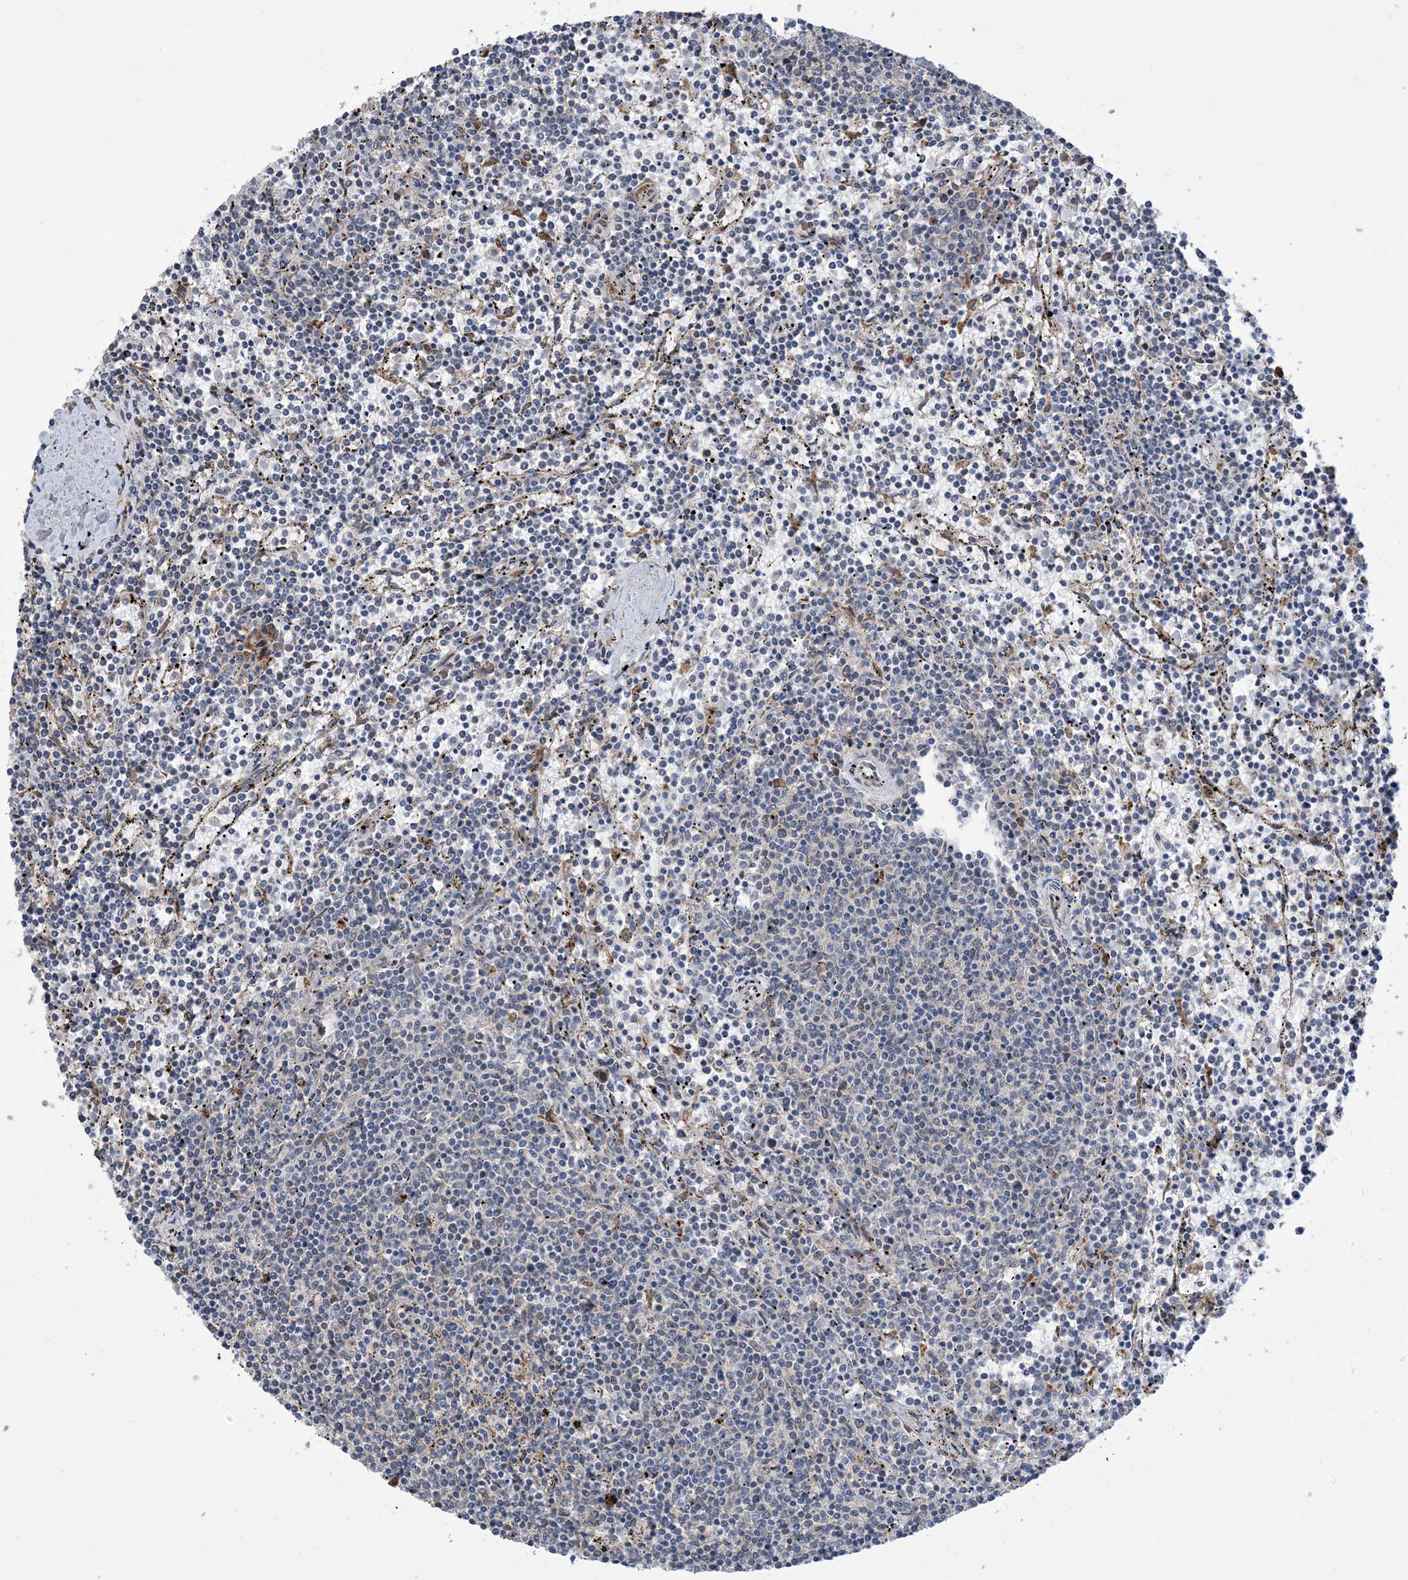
{"staining": {"intensity": "negative", "quantity": "none", "location": "none"}, "tissue": "lymphoma", "cell_type": "Tumor cells", "image_type": "cancer", "snomed": [{"axis": "morphology", "description": "Malignant lymphoma, non-Hodgkin's type, Low grade"}, {"axis": "topography", "description": "Spleen"}], "caption": "Tumor cells are negative for protein expression in human lymphoma.", "gene": "CLEC16A", "patient": {"sex": "female", "age": 50}}